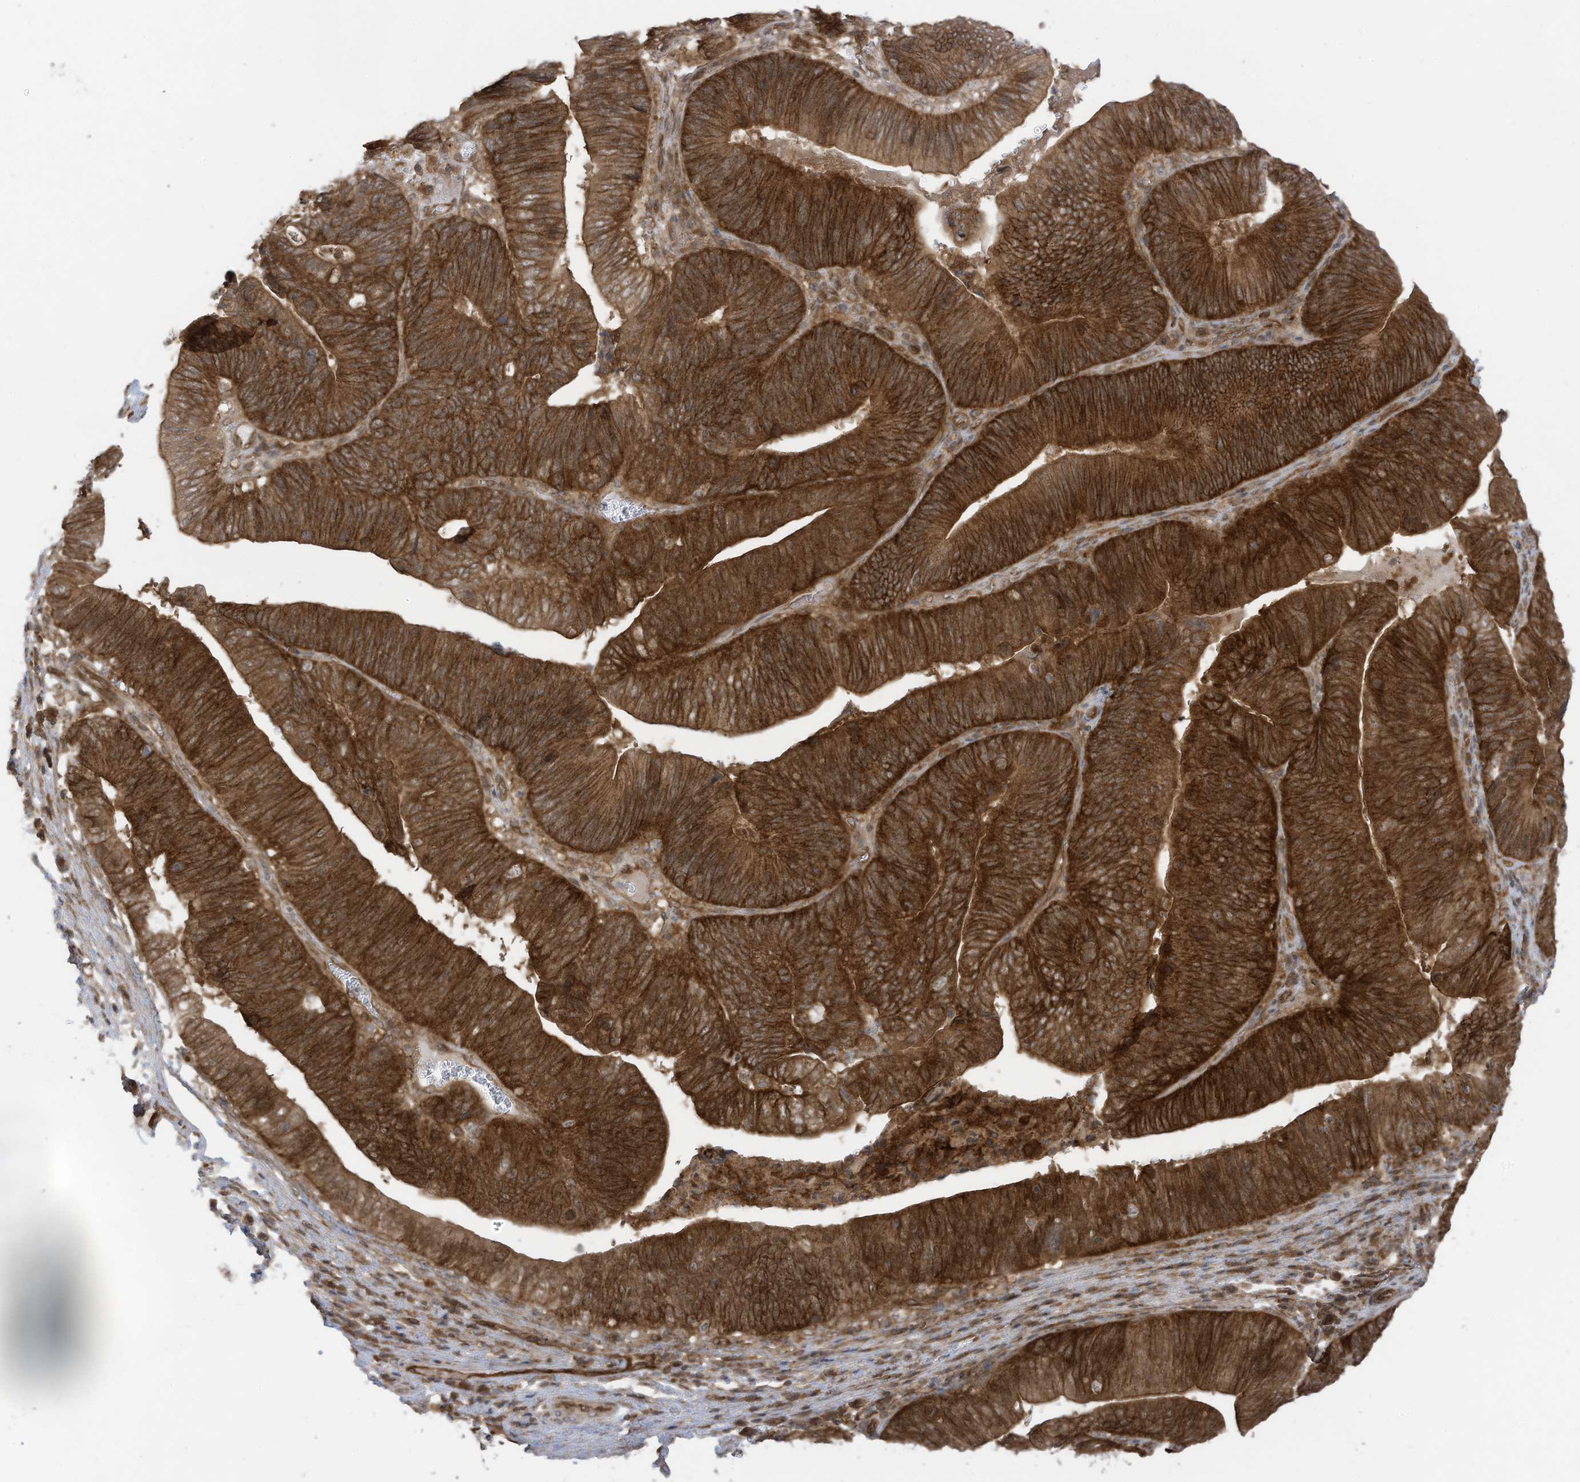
{"staining": {"intensity": "strong", "quantity": ">75%", "location": "cytoplasmic/membranous"}, "tissue": "pancreatic cancer", "cell_type": "Tumor cells", "image_type": "cancer", "snomed": [{"axis": "morphology", "description": "Adenocarcinoma, NOS"}, {"axis": "topography", "description": "Pancreas"}], "caption": "Strong cytoplasmic/membranous positivity is identified in approximately >75% of tumor cells in pancreatic adenocarcinoma.", "gene": "REPS1", "patient": {"sex": "male", "age": 63}}